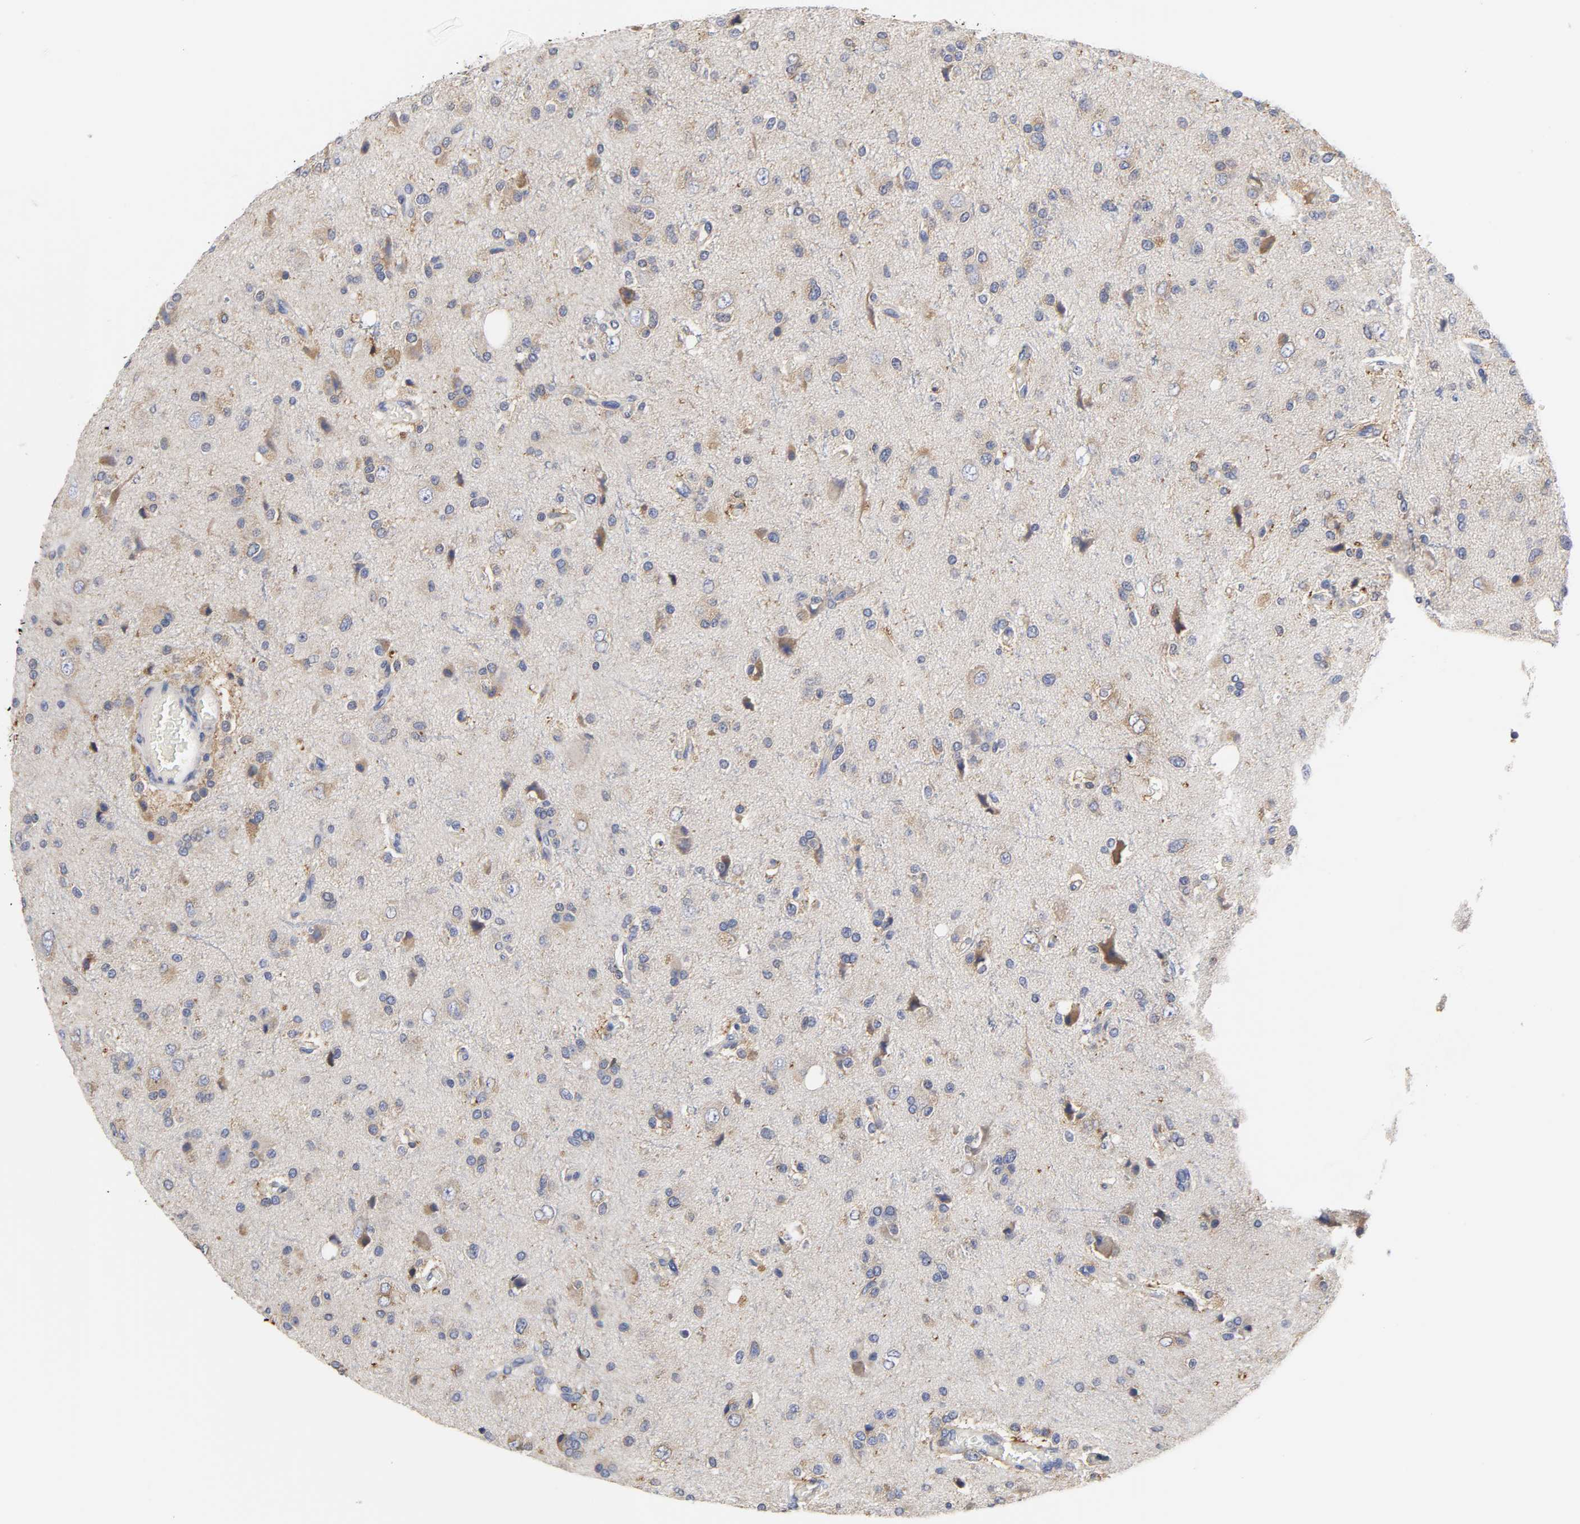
{"staining": {"intensity": "weak", "quantity": "25%-75%", "location": "cytoplasmic/membranous"}, "tissue": "glioma", "cell_type": "Tumor cells", "image_type": "cancer", "snomed": [{"axis": "morphology", "description": "Glioma, malignant, High grade"}, {"axis": "topography", "description": "Brain"}], "caption": "A micrograph of human malignant glioma (high-grade) stained for a protein demonstrates weak cytoplasmic/membranous brown staining in tumor cells. Using DAB (brown) and hematoxylin (blue) stains, captured at high magnification using brightfield microscopy.", "gene": "HCK", "patient": {"sex": "male", "age": 47}}